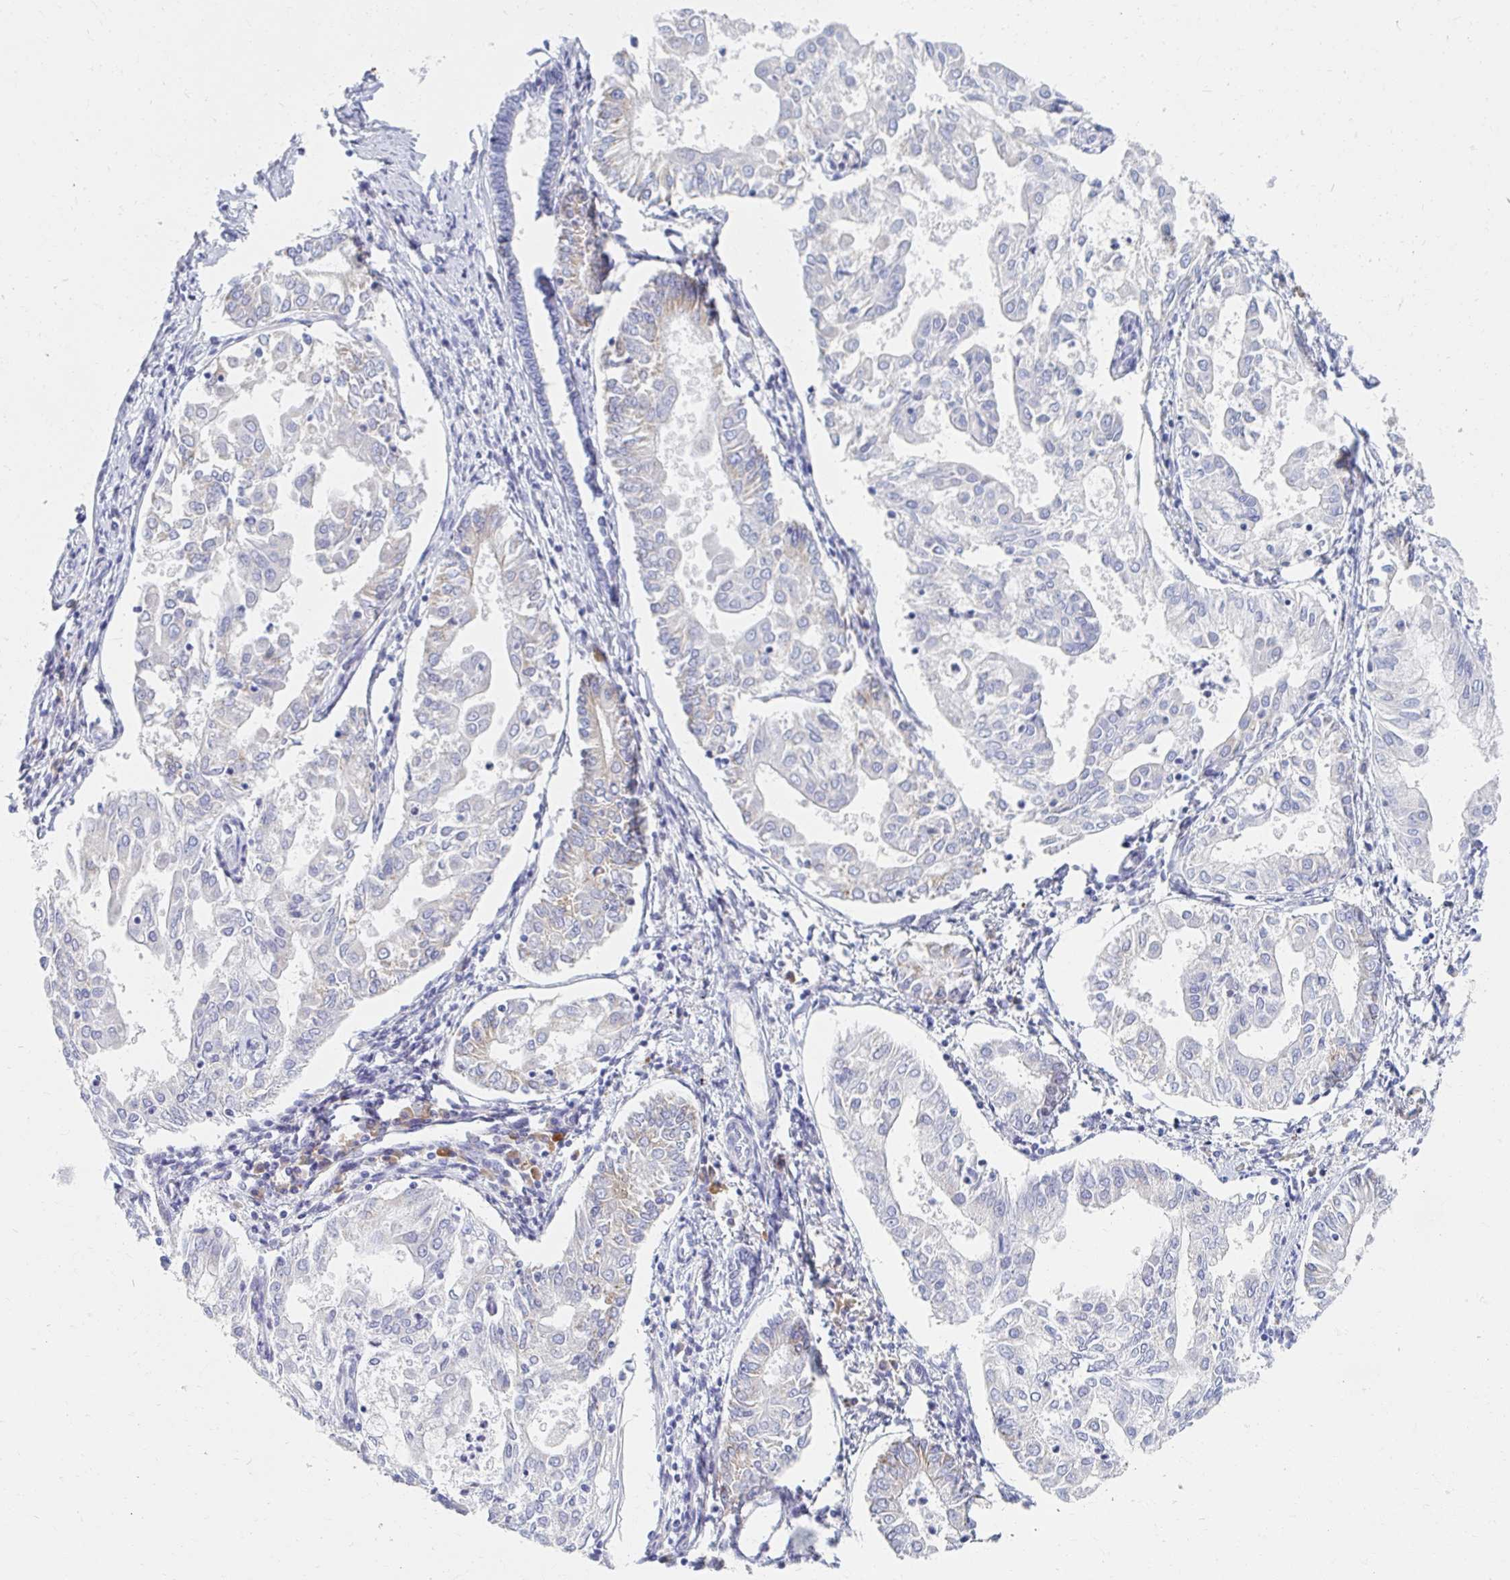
{"staining": {"intensity": "weak", "quantity": "<25%", "location": "cytoplasmic/membranous"}, "tissue": "endometrial cancer", "cell_type": "Tumor cells", "image_type": "cancer", "snomed": [{"axis": "morphology", "description": "Adenocarcinoma, NOS"}, {"axis": "topography", "description": "Endometrium"}], "caption": "This photomicrograph is of adenocarcinoma (endometrial) stained with IHC to label a protein in brown with the nuclei are counter-stained blue. There is no positivity in tumor cells.", "gene": "MYLK2", "patient": {"sex": "female", "age": 68}}